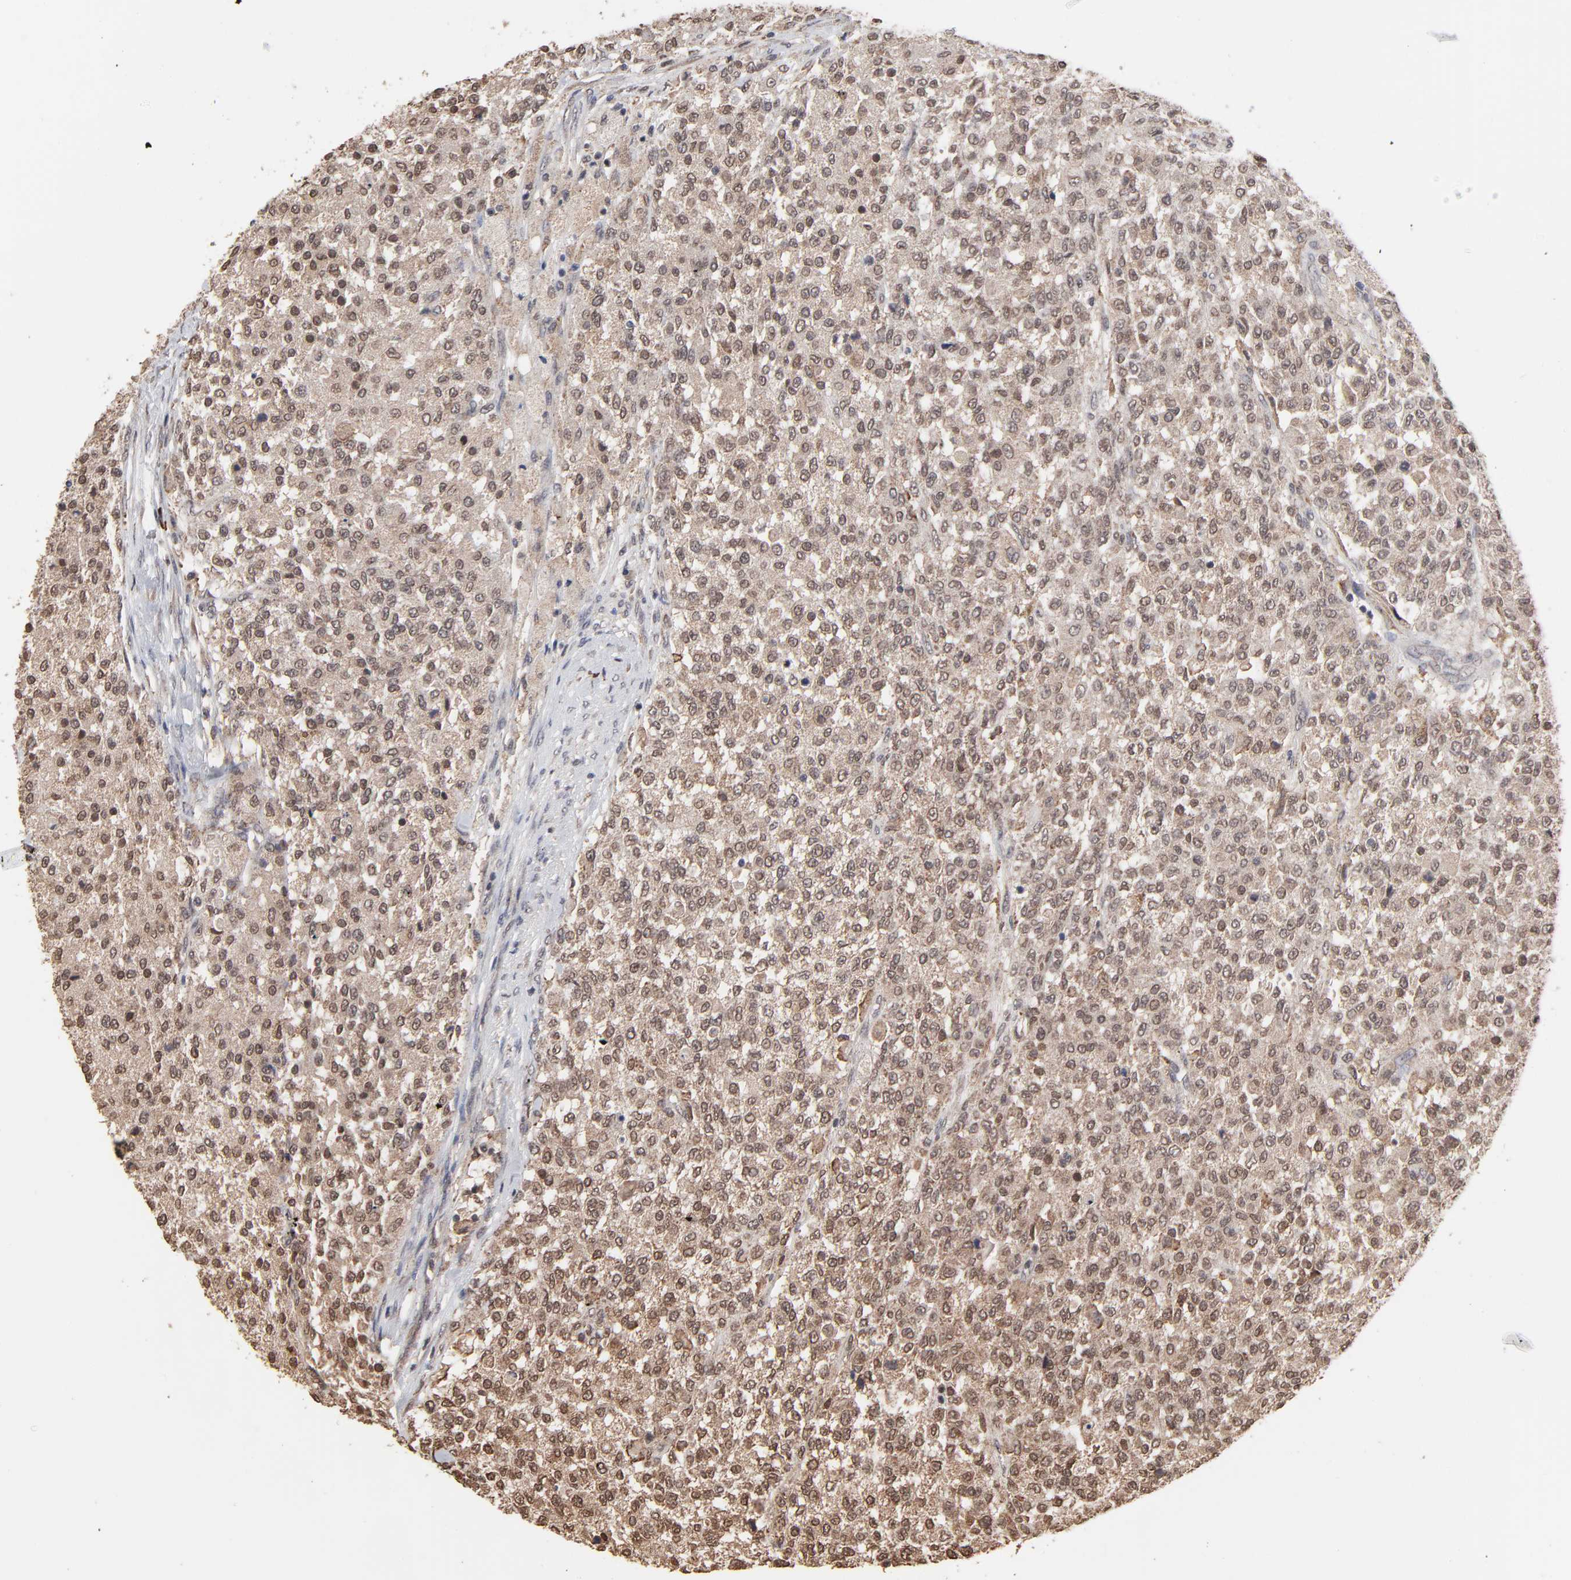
{"staining": {"intensity": "moderate", "quantity": ">75%", "location": "cytoplasmic/membranous,nuclear"}, "tissue": "testis cancer", "cell_type": "Tumor cells", "image_type": "cancer", "snomed": [{"axis": "morphology", "description": "Seminoma, NOS"}, {"axis": "topography", "description": "Testis"}], "caption": "Testis seminoma stained for a protein reveals moderate cytoplasmic/membranous and nuclear positivity in tumor cells. (DAB (3,3'-diaminobenzidine) IHC with brightfield microscopy, high magnification).", "gene": "CHM", "patient": {"sex": "male", "age": 59}}